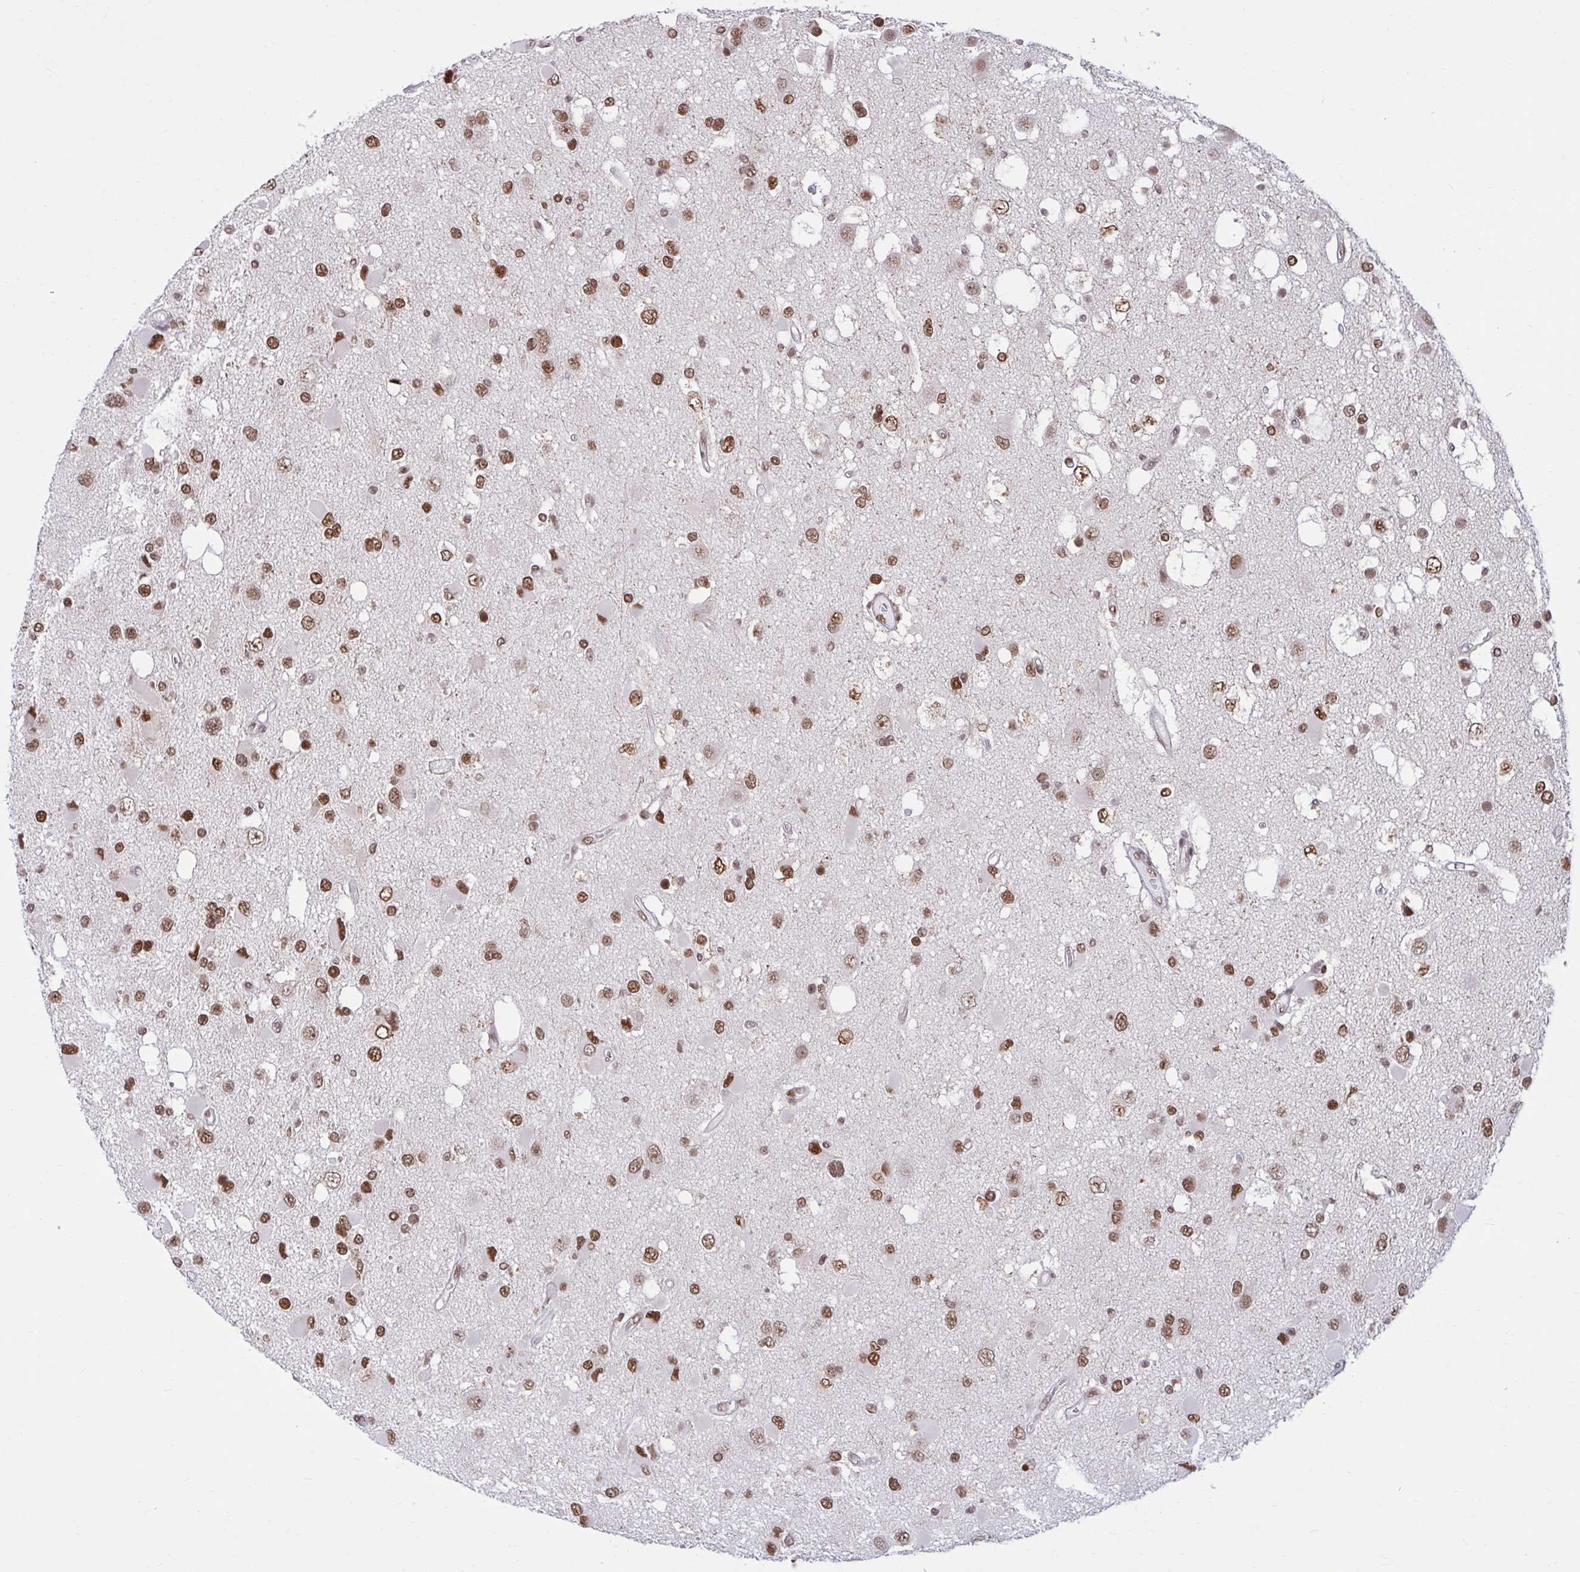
{"staining": {"intensity": "moderate", "quantity": ">75%", "location": "nuclear"}, "tissue": "glioma", "cell_type": "Tumor cells", "image_type": "cancer", "snomed": [{"axis": "morphology", "description": "Glioma, malignant, High grade"}, {"axis": "topography", "description": "Brain"}], "caption": "IHC (DAB (3,3'-diaminobenzidine)) staining of malignant glioma (high-grade) reveals moderate nuclear protein positivity in approximately >75% of tumor cells. The staining is performed using DAB (3,3'-diaminobenzidine) brown chromogen to label protein expression. The nuclei are counter-stained blue using hematoxylin.", "gene": "PHF10", "patient": {"sex": "male", "age": 53}}